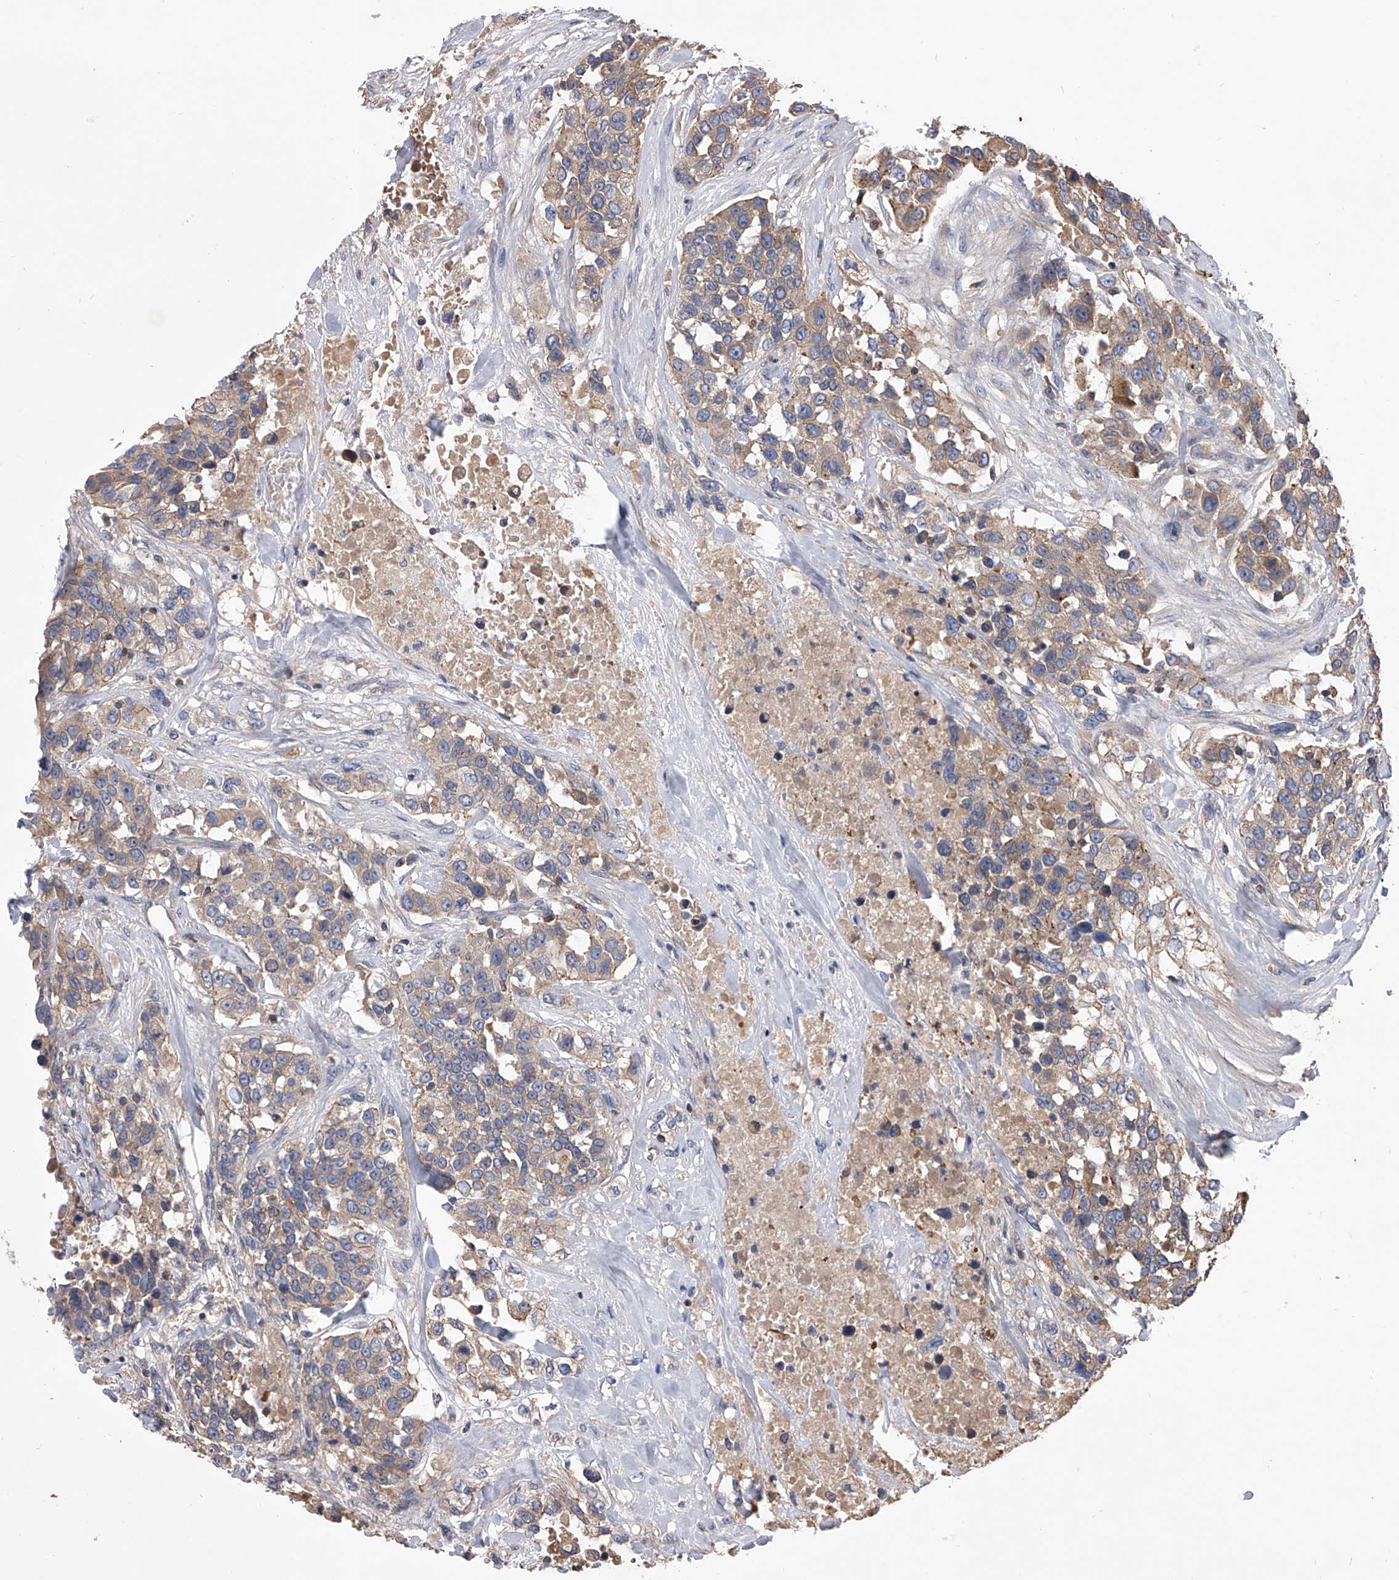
{"staining": {"intensity": "moderate", "quantity": ">75%", "location": "cytoplasmic/membranous"}, "tissue": "urothelial cancer", "cell_type": "Tumor cells", "image_type": "cancer", "snomed": [{"axis": "morphology", "description": "Urothelial carcinoma, High grade"}, {"axis": "topography", "description": "Urinary bladder"}], "caption": "DAB (3,3'-diaminobenzidine) immunohistochemical staining of human urothelial cancer exhibits moderate cytoplasmic/membranous protein expression in approximately >75% of tumor cells.", "gene": "CUL7", "patient": {"sex": "female", "age": 80}}